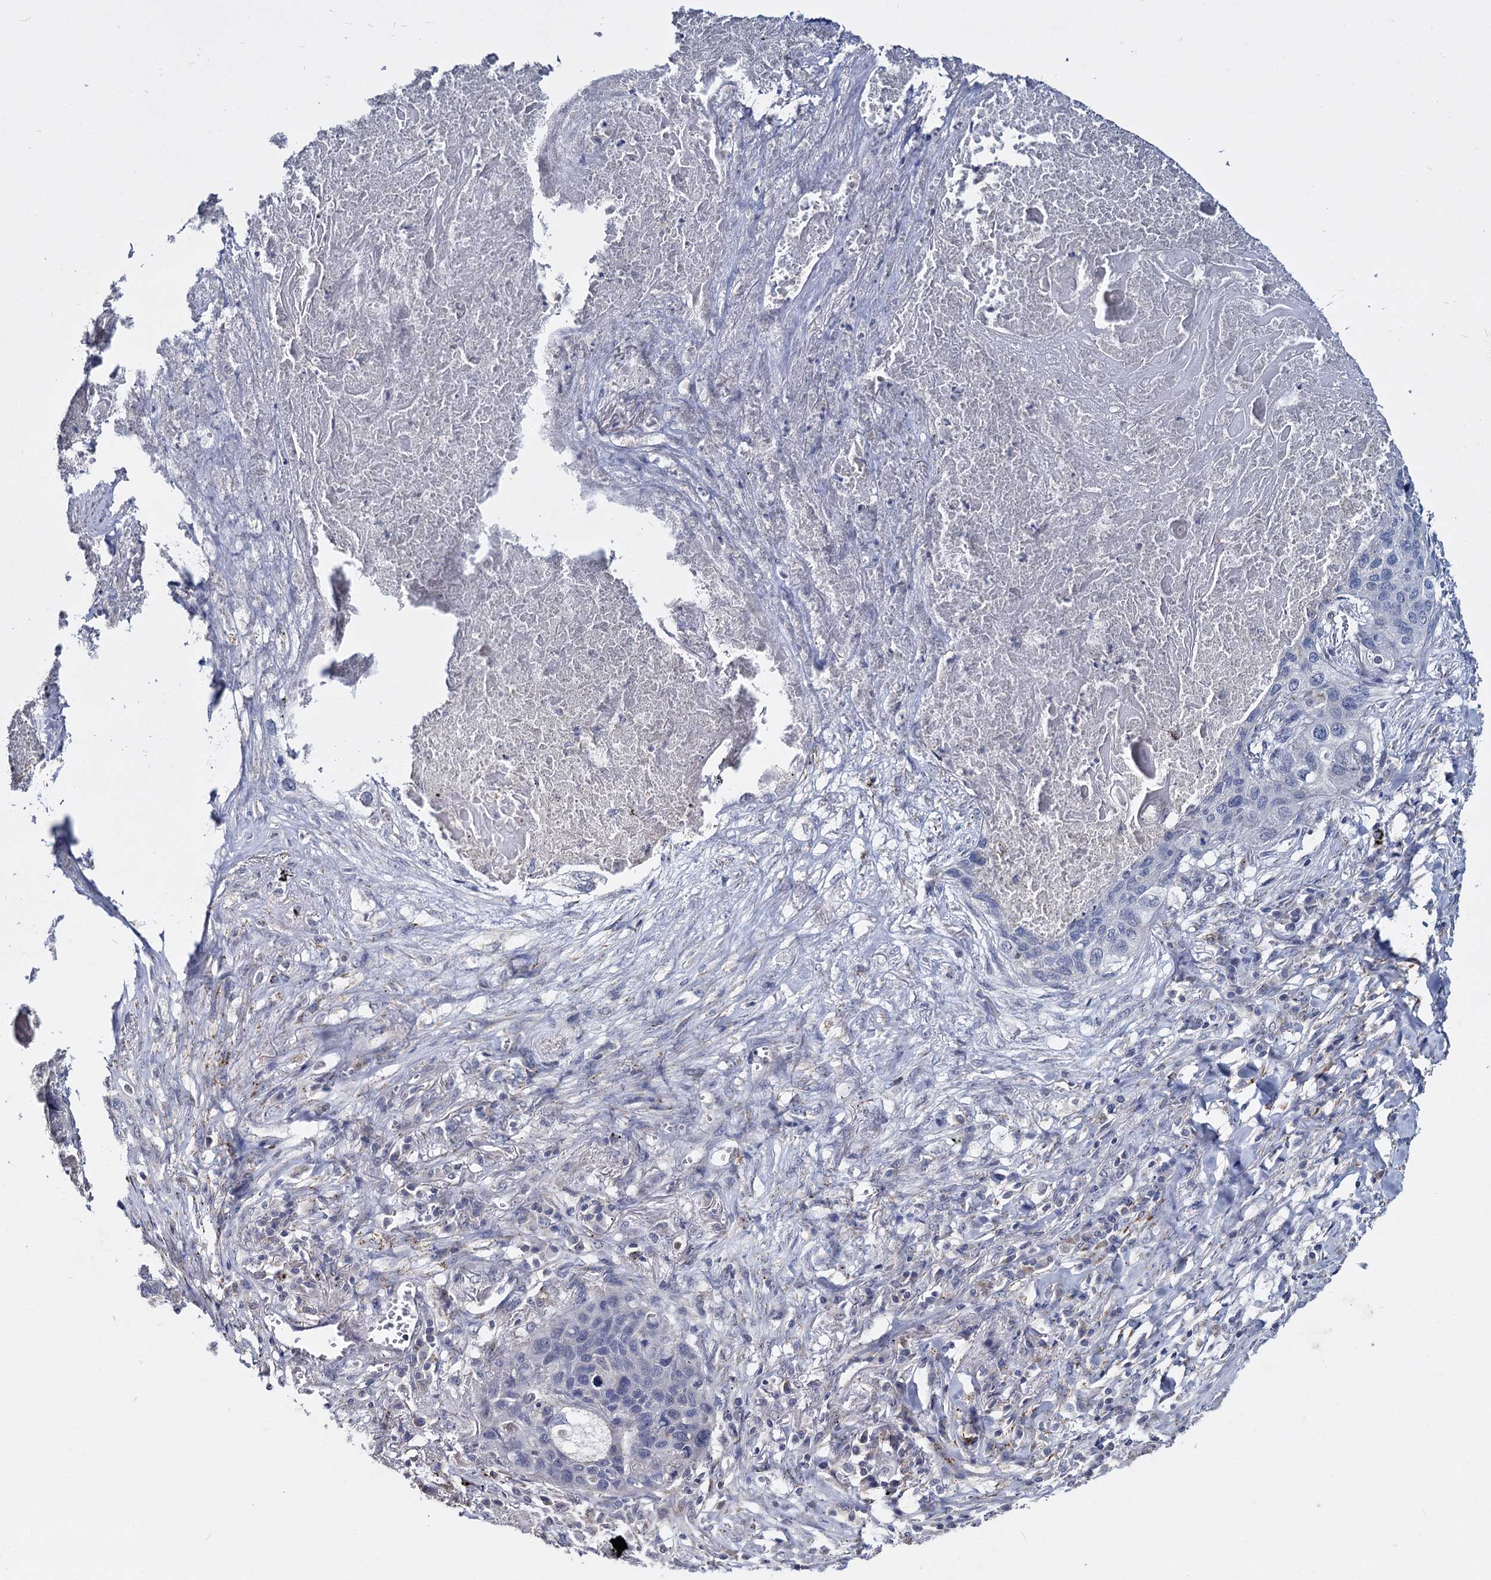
{"staining": {"intensity": "negative", "quantity": "none", "location": "none"}, "tissue": "lung cancer", "cell_type": "Tumor cells", "image_type": "cancer", "snomed": [{"axis": "morphology", "description": "Squamous cell carcinoma, NOS"}, {"axis": "topography", "description": "Lung"}], "caption": "Tumor cells are negative for protein expression in human lung cancer (squamous cell carcinoma).", "gene": "RPUSD4", "patient": {"sex": "female", "age": 63}}